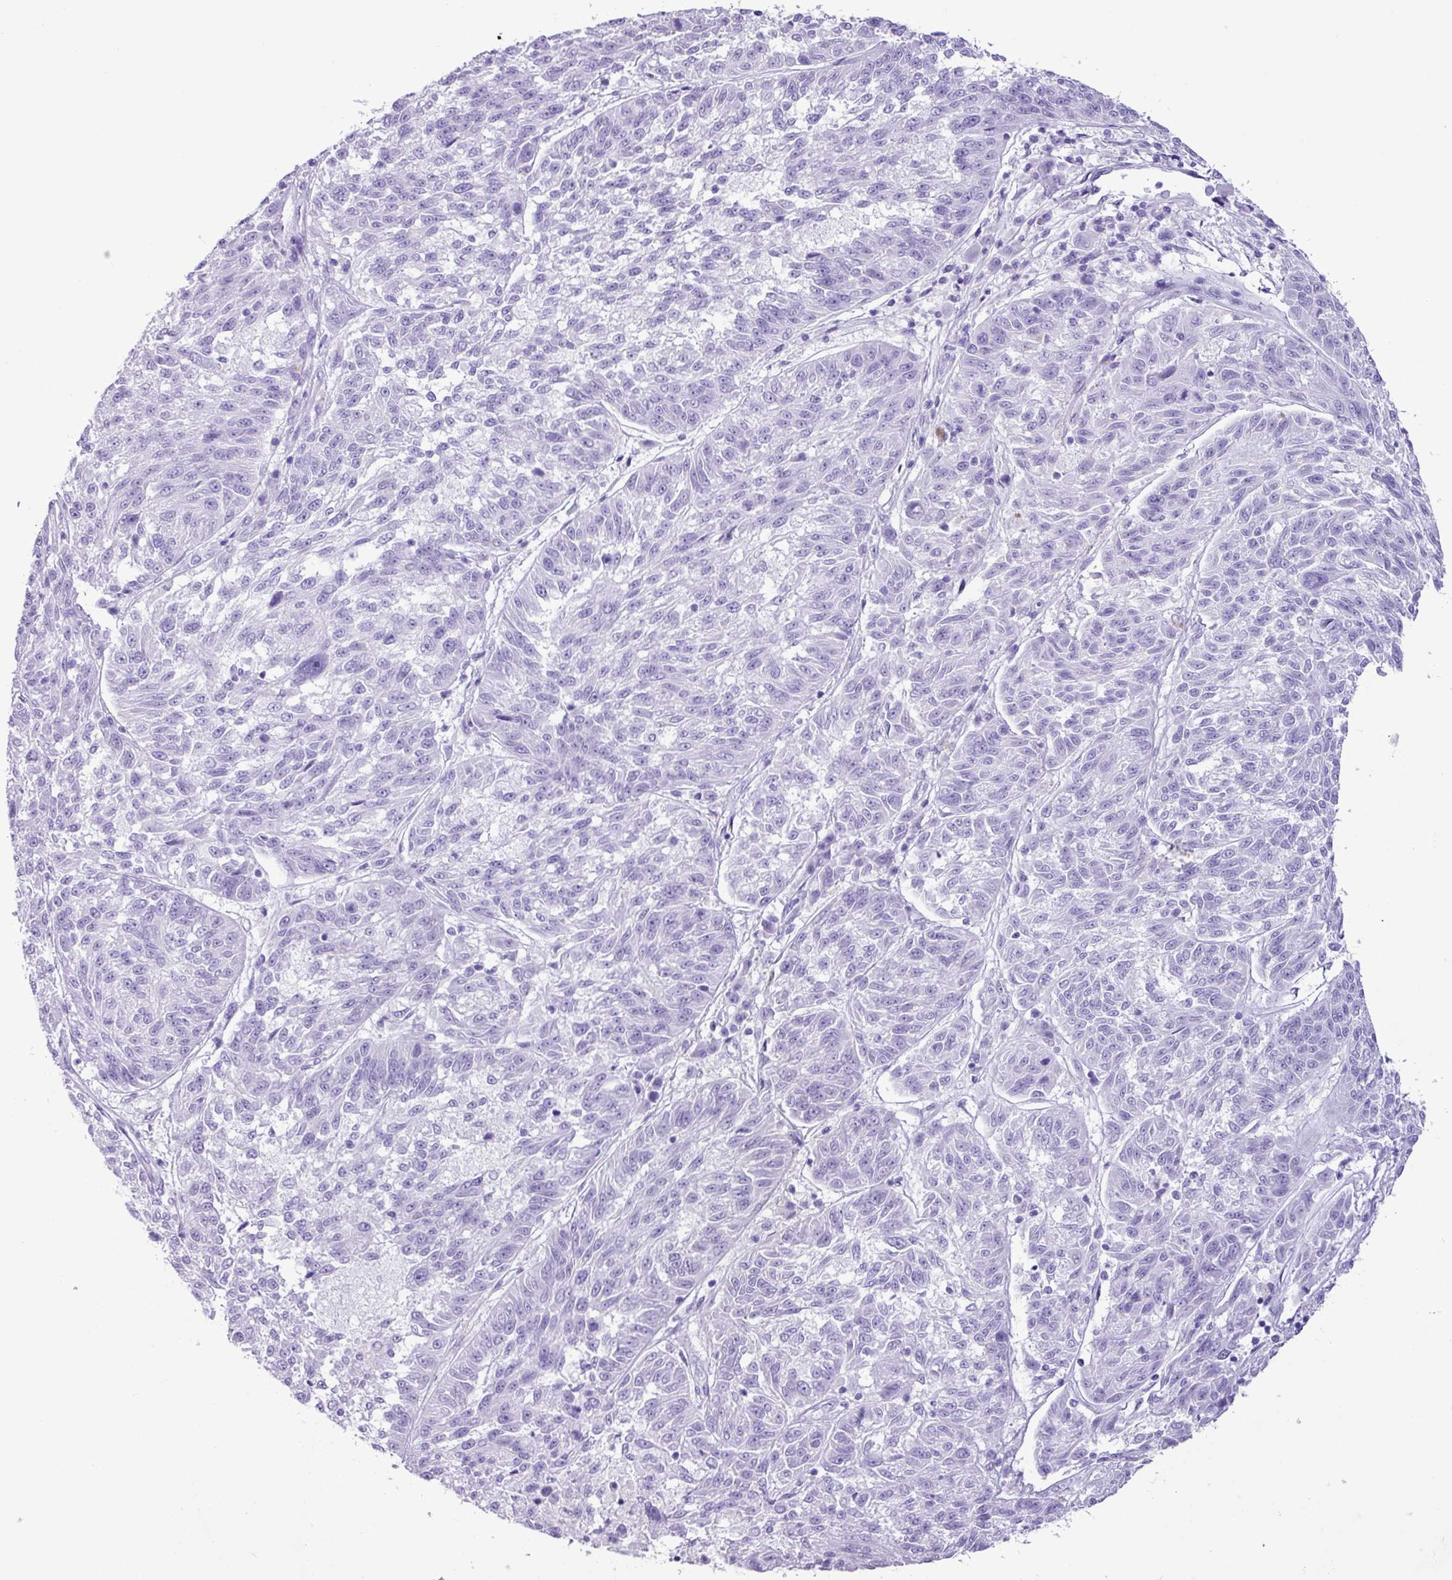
{"staining": {"intensity": "negative", "quantity": "none", "location": "none"}, "tissue": "melanoma", "cell_type": "Tumor cells", "image_type": "cancer", "snomed": [{"axis": "morphology", "description": "Malignant melanoma, NOS"}, {"axis": "topography", "description": "Skin"}], "caption": "The IHC photomicrograph has no significant staining in tumor cells of melanoma tissue.", "gene": "CKMT2", "patient": {"sex": "male", "age": 53}}